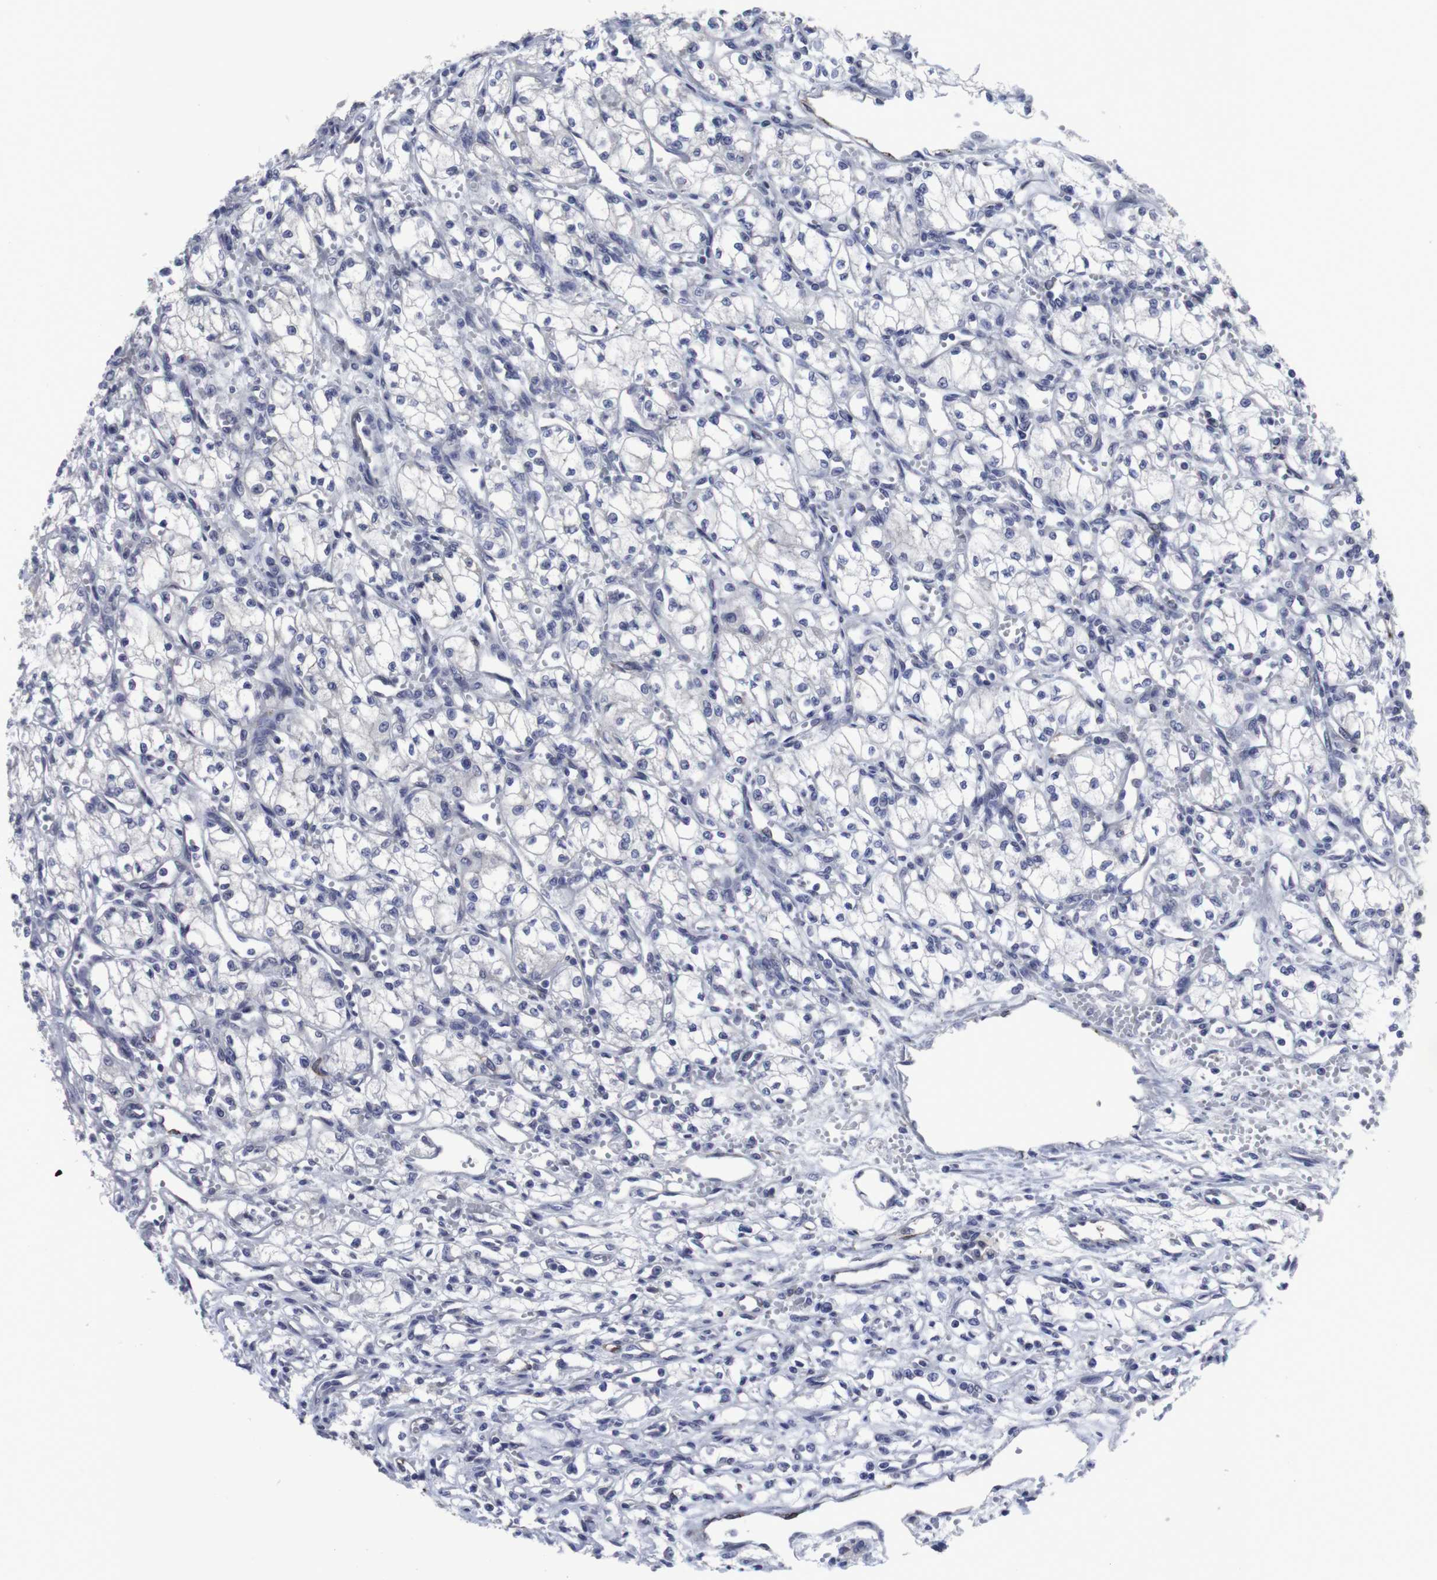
{"staining": {"intensity": "negative", "quantity": "none", "location": "none"}, "tissue": "renal cancer", "cell_type": "Tumor cells", "image_type": "cancer", "snomed": [{"axis": "morphology", "description": "Normal tissue, NOS"}, {"axis": "morphology", "description": "Adenocarcinoma, NOS"}, {"axis": "topography", "description": "Kidney"}], "caption": "A micrograph of human renal adenocarcinoma is negative for staining in tumor cells. (DAB immunohistochemistry with hematoxylin counter stain).", "gene": "SNCG", "patient": {"sex": "male", "age": 59}}